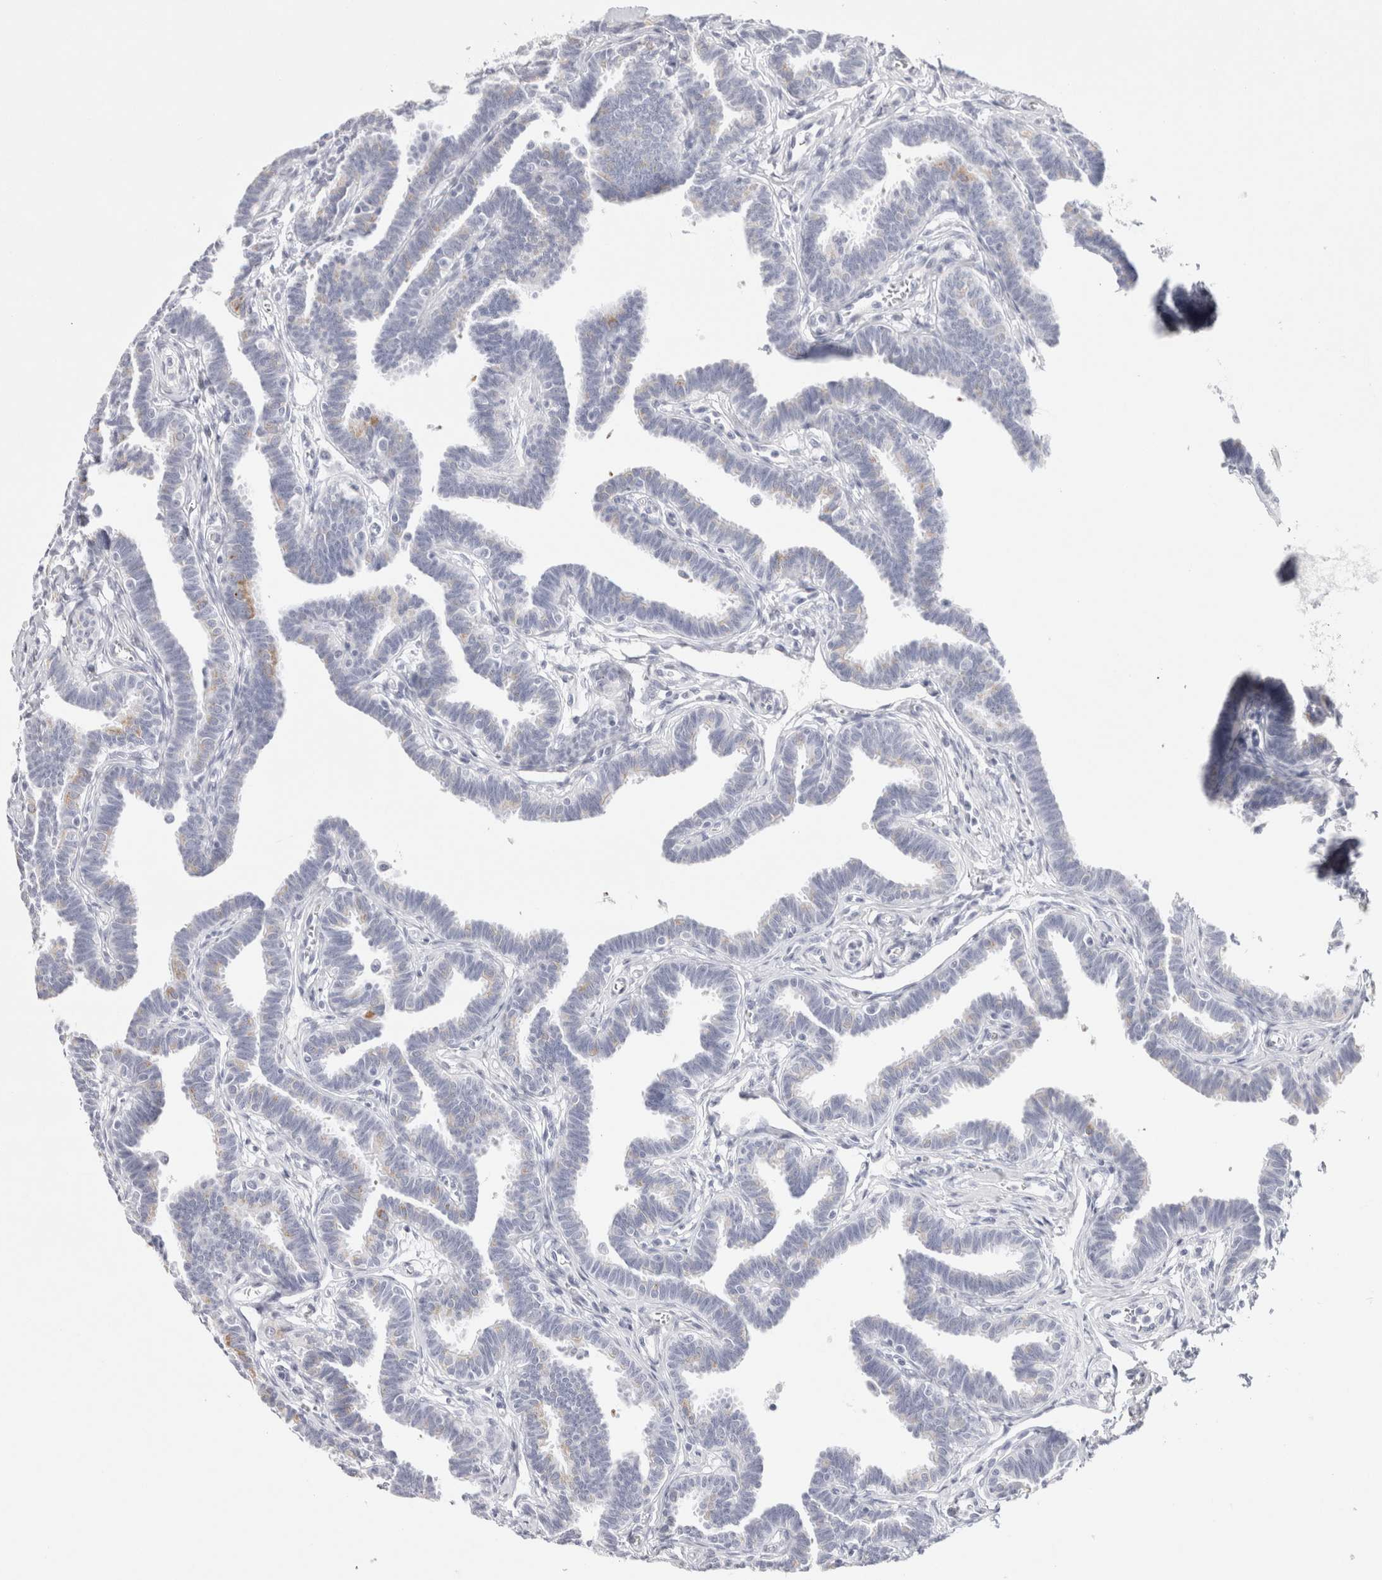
{"staining": {"intensity": "moderate", "quantity": "<25%", "location": "cytoplasmic/membranous"}, "tissue": "fallopian tube", "cell_type": "Glandular cells", "image_type": "normal", "snomed": [{"axis": "morphology", "description": "Normal tissue, NOS"}, {"axis": "topography", "description": "Fallopian tube"}, {"axis": "topography", "description": "Ovary"}], "caption": "Glandular cells display low levels of moderate cytoplasmic/membranous positivity in approximately <25% of cells in normal human fallopian tube.", "gene": "GARIN1A", "patient": {"sex": "female", "age": 23}}